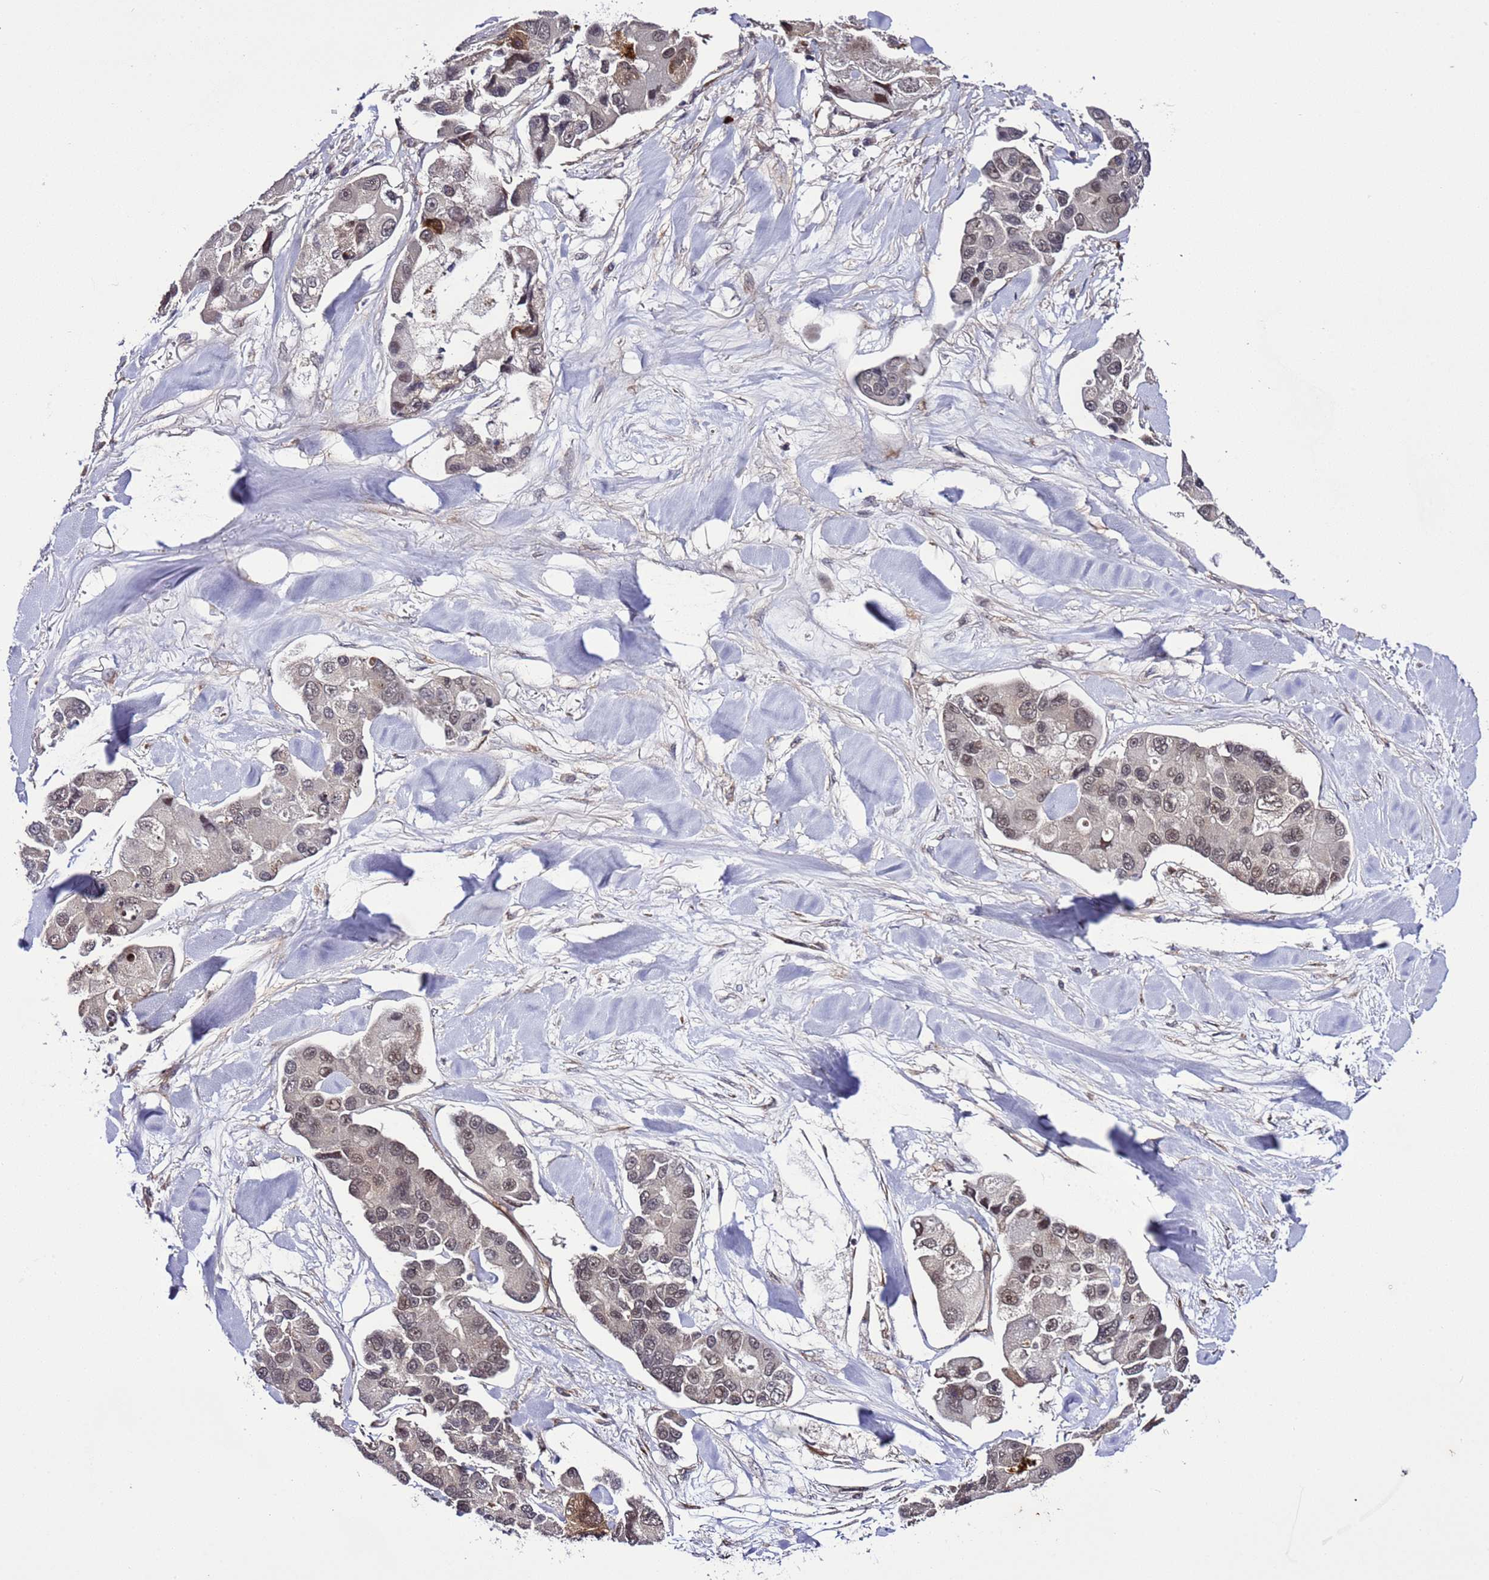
{"staining": {"intensity": "weak", "quantity": ">75%", "location": "cytoplasmic/membranous,nuclear"}, "tissue": "lung cancer", "cell_type": "Tumor cells", "image_type": "cancer", "snomed": [{"axis": "morphology", "description": "Adenocarcinoma, NOS"}, {"axis": "topography", "description": "Lung"}], "caption": "IHC image of neoplastic tissue: human lung adenocarcinoma stained using immunohistochemistry shows low levels of weak protein expression localized specifically in the cytoplasmic/membranous and nuclear of tumor cells, appearing as a cytoplasmic/membranous and nuclear brown color.", "gene": "POLR2D", "patient": {"sex": "female", "age": 54}}